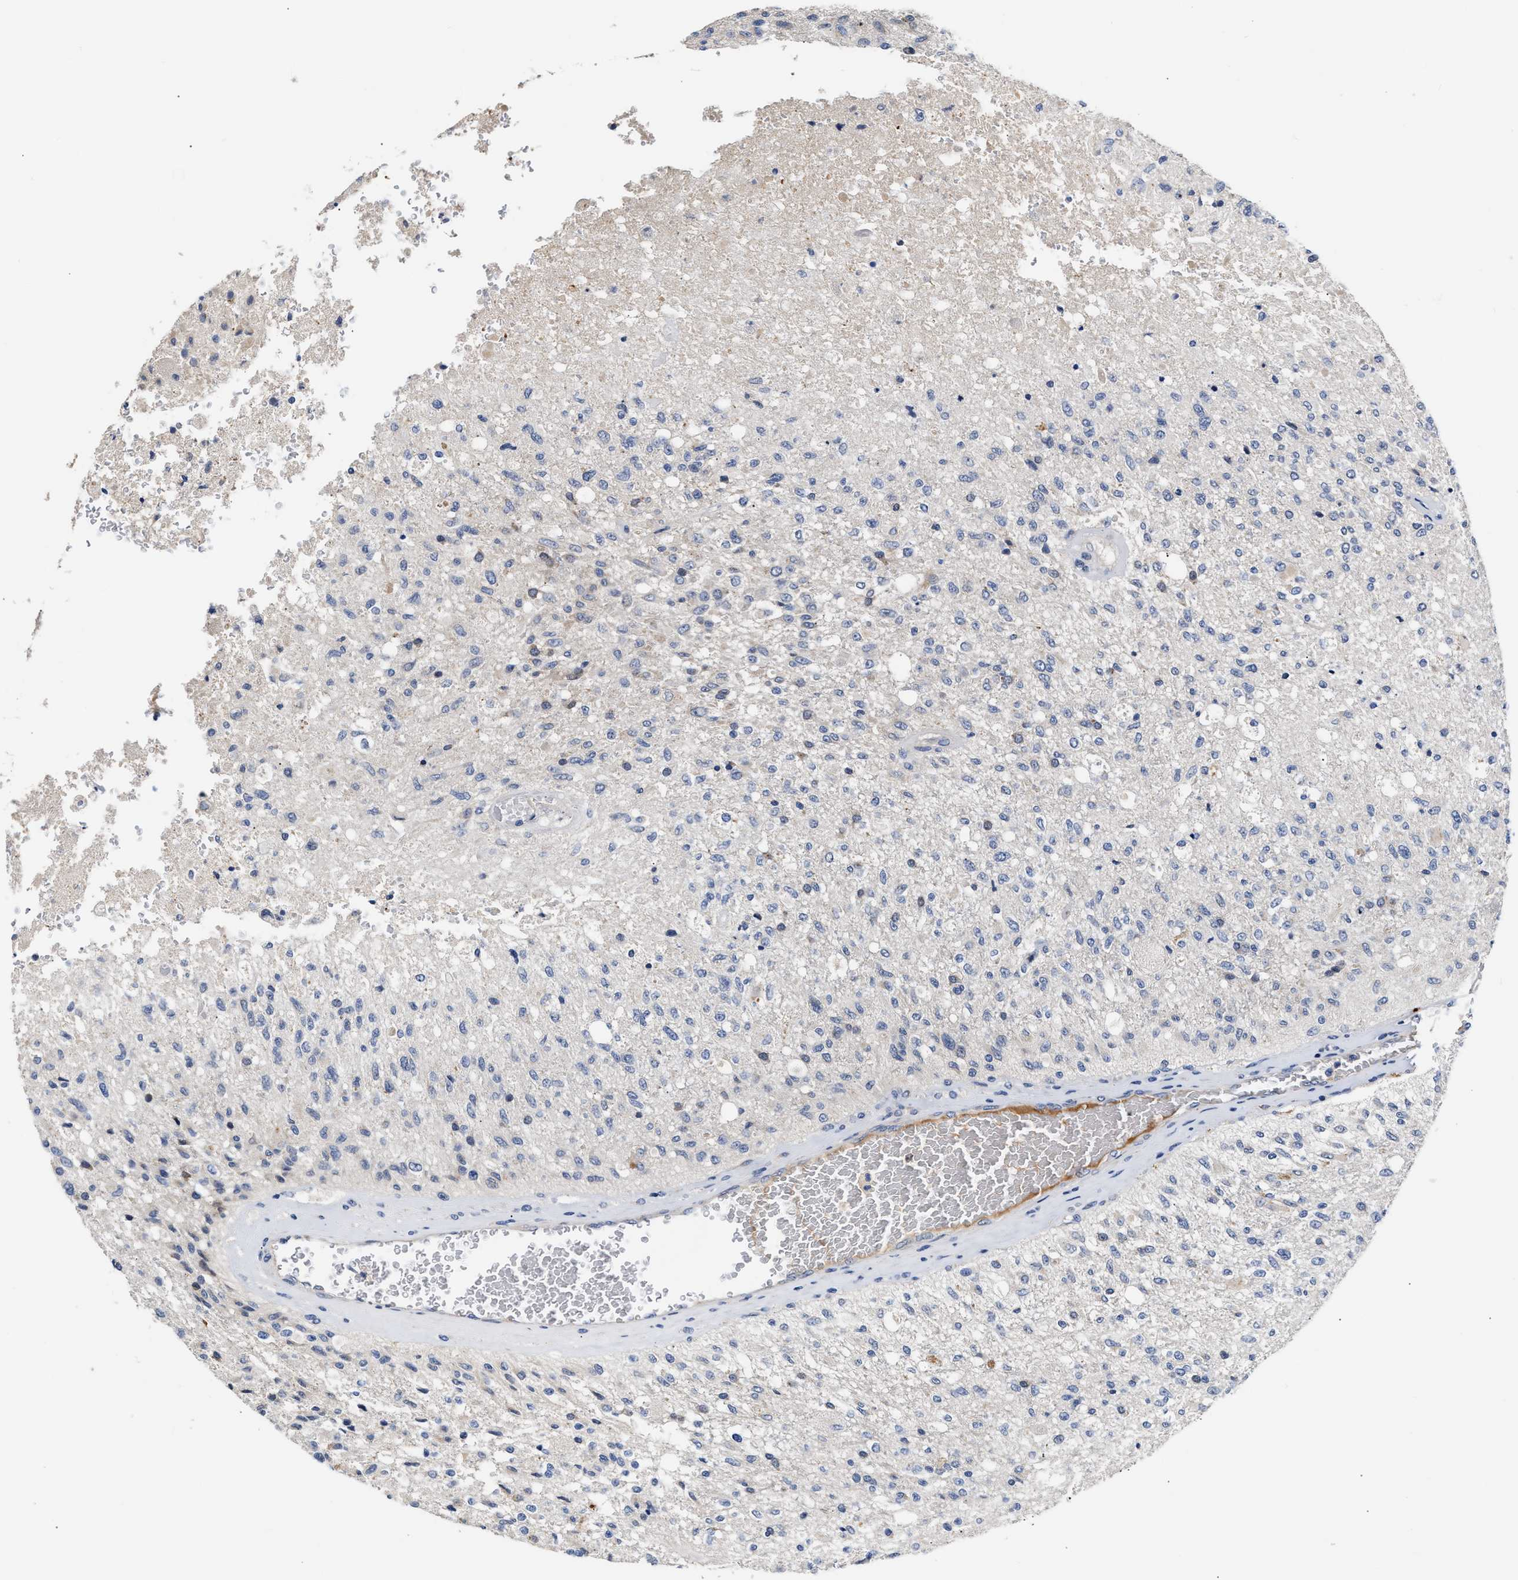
{"staining": {"intensity": "negative", "quantity": "none", "location": "none"}, "tissue": "glioma", "cell_type": "Tumor cells", "image_type": "cancer", "snomed": [{"axis": "morphology", "description": "Normal tissue, NOS"}, {"axis": "morphology", "description": "Glioma, malignant, High grade"}, {"axis": "topography", "description": "Cerebral cortex"}], "caption": "DAB (3,3'-diaminobenzidine) immunohistochemical staining of malignant glioma (high-grade) shows no significant positivity in tumor cells.", "gene": "CCDC146", "patient": {"sex": "male", "age": 77}}